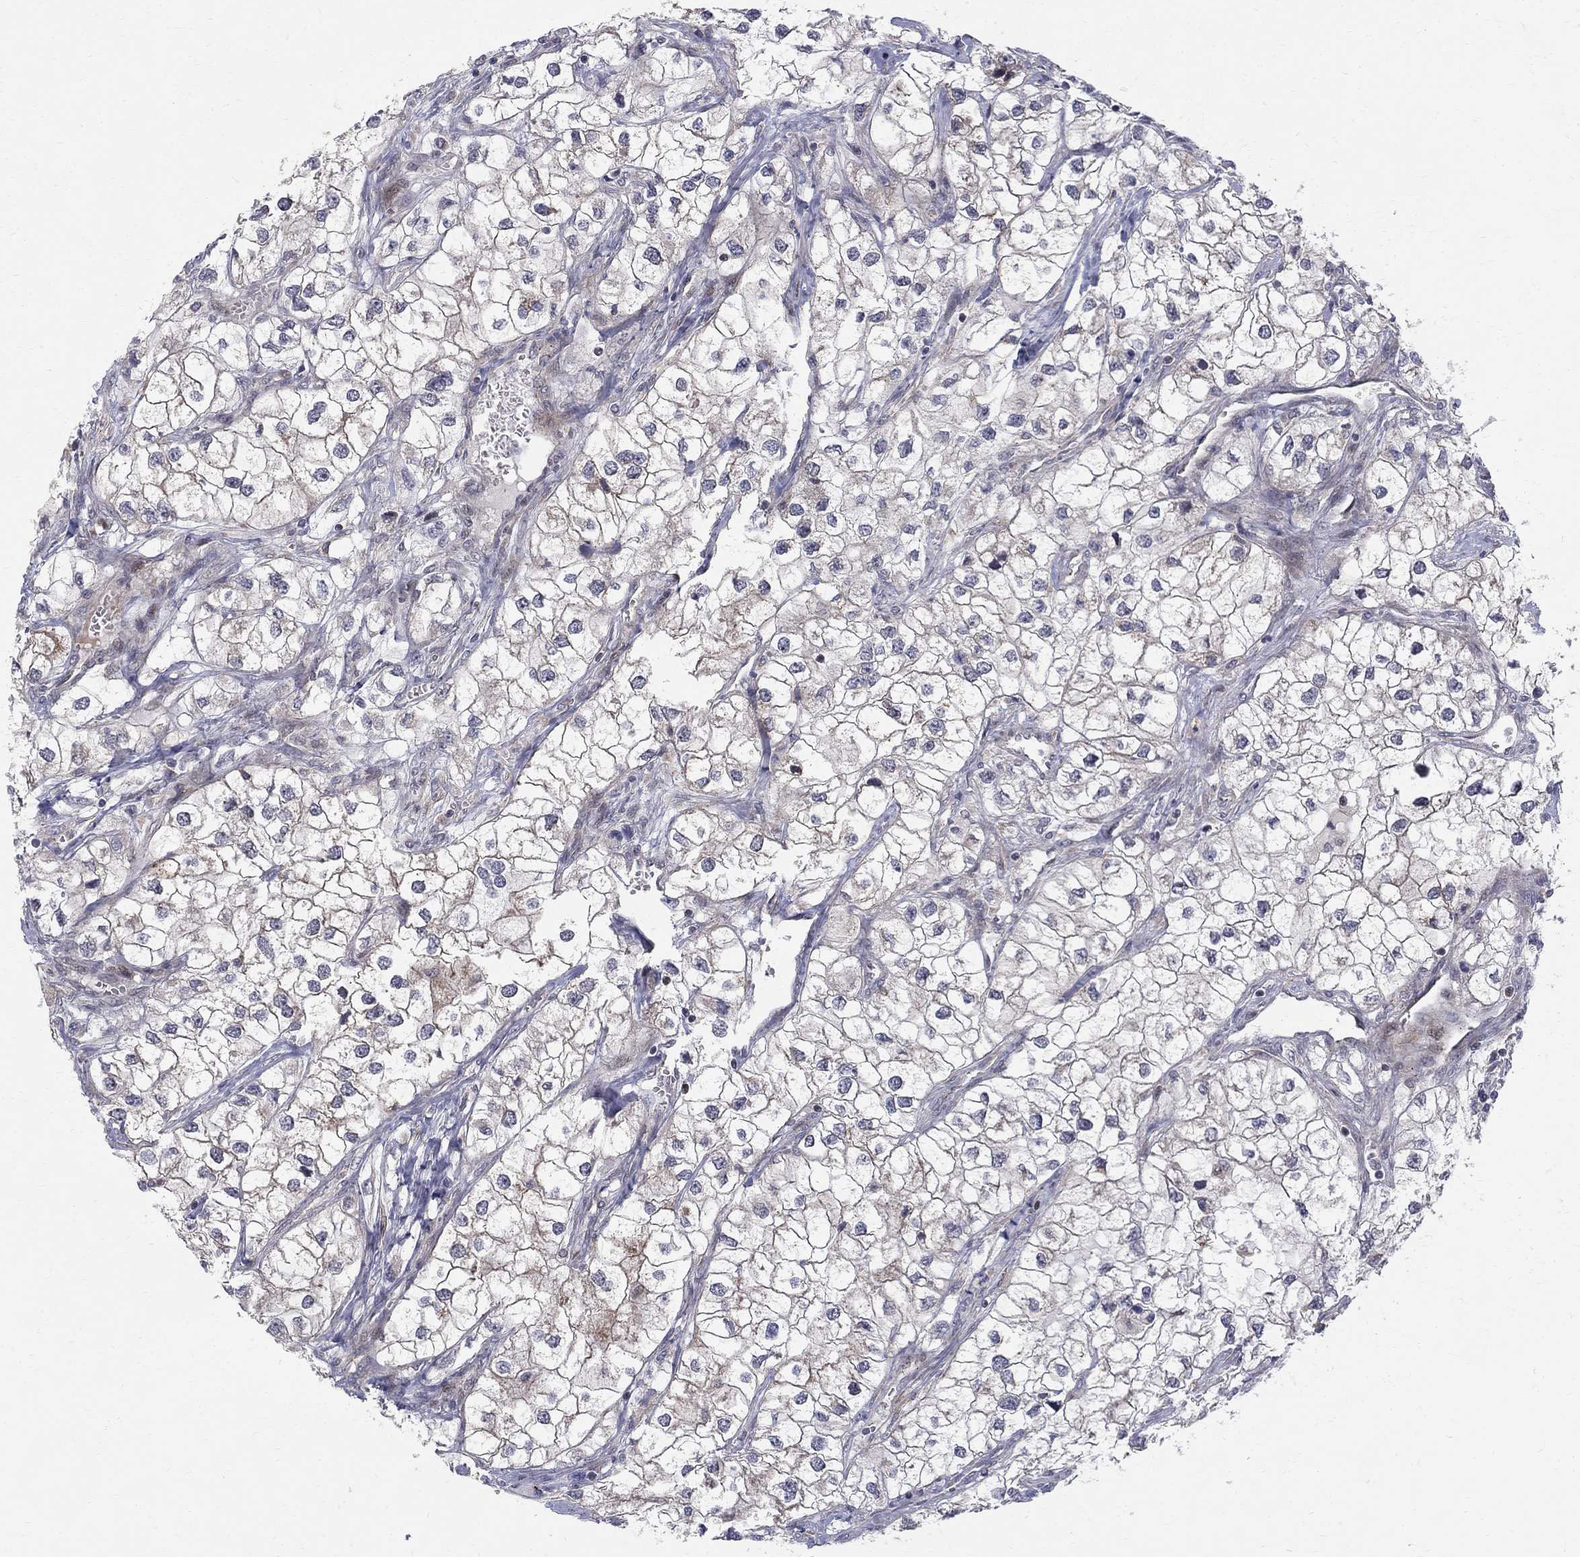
{"staining": {"intensity": "negative", "quantity": "none", "location": "none"}, "tissue": "renal cancer", "cell_type": "Tumor cells", "image_type": "cancer", "snomed": [{"axis": "morphology", "description": "Adenocarcinoma, NOS"}, {"axis": "topography", "description": "Kidney"}], "caption": "Tumor cells are negative for protein expression in human renal cancer. The staining is performed using DAB (3,3'-diaminobenzidine) brown chromogen with nuclei counter-stained in using hematoxylin.", "gene": "WDR19", "patient": {"sex": "male", "age": 59}}